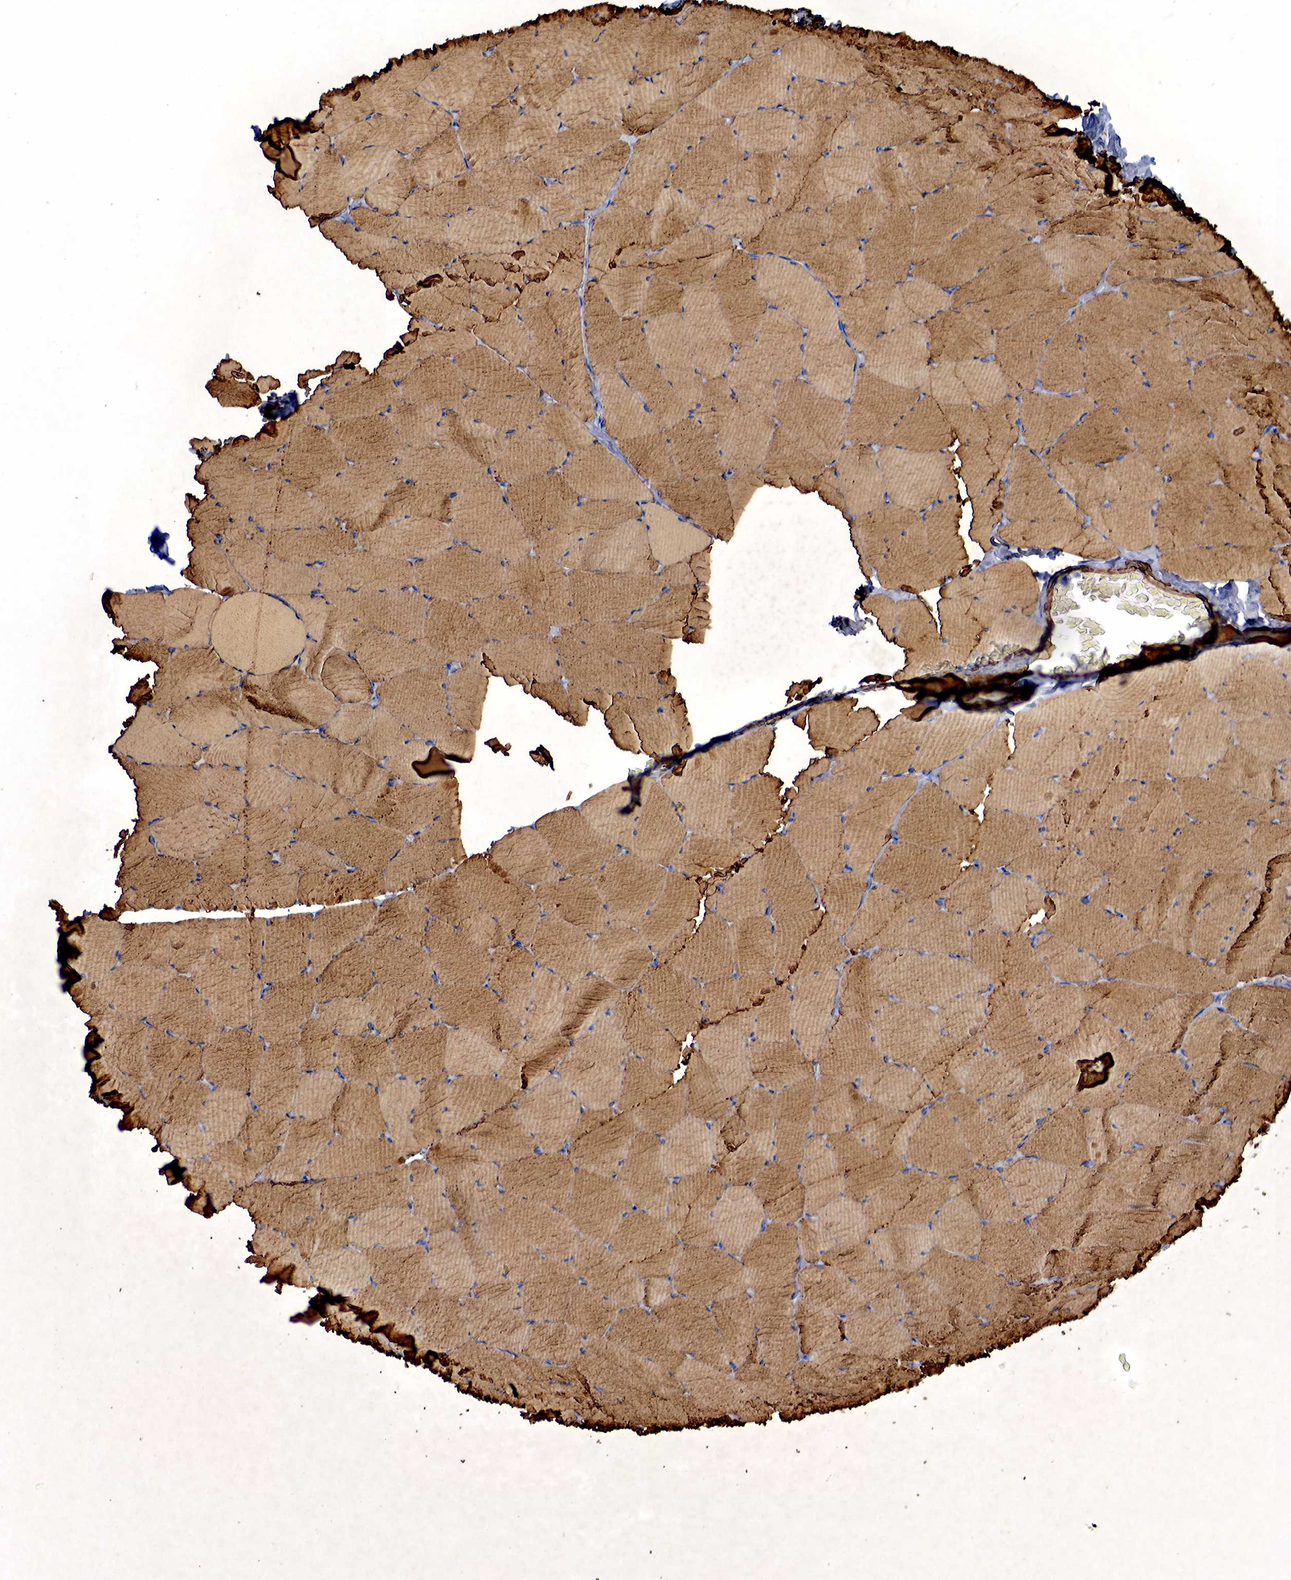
{"staining": {"intensity": "strong", "quantity": ">75%", "location": "cytoplasmic/membranous"}, "tissue": "skeletal muscle", "cell_type": "Myocytes", "image_type": "normal", "snomed": [{"axis": "morphology", "description": "Normal tissue, NOS"}, {"axis": "topography", "description": "Skeletal muscle"}, {"axis": "topography", "description": "Salivary gland"}], "caption": "Skeletal muscle stained with immunohistochemistry (IHC) shows strong cytoplasmic/membranous staining in approximately >75% of myocytes. The staining was performed using DAB (3,3'-diaminobenzidine) to visualize the protein expression in brown, while the nuclei were stained in blue with hematoxylin (Magnification: 20x).", "gene": "ACTA1", "patient": {"sex": "male", "age": 62}}